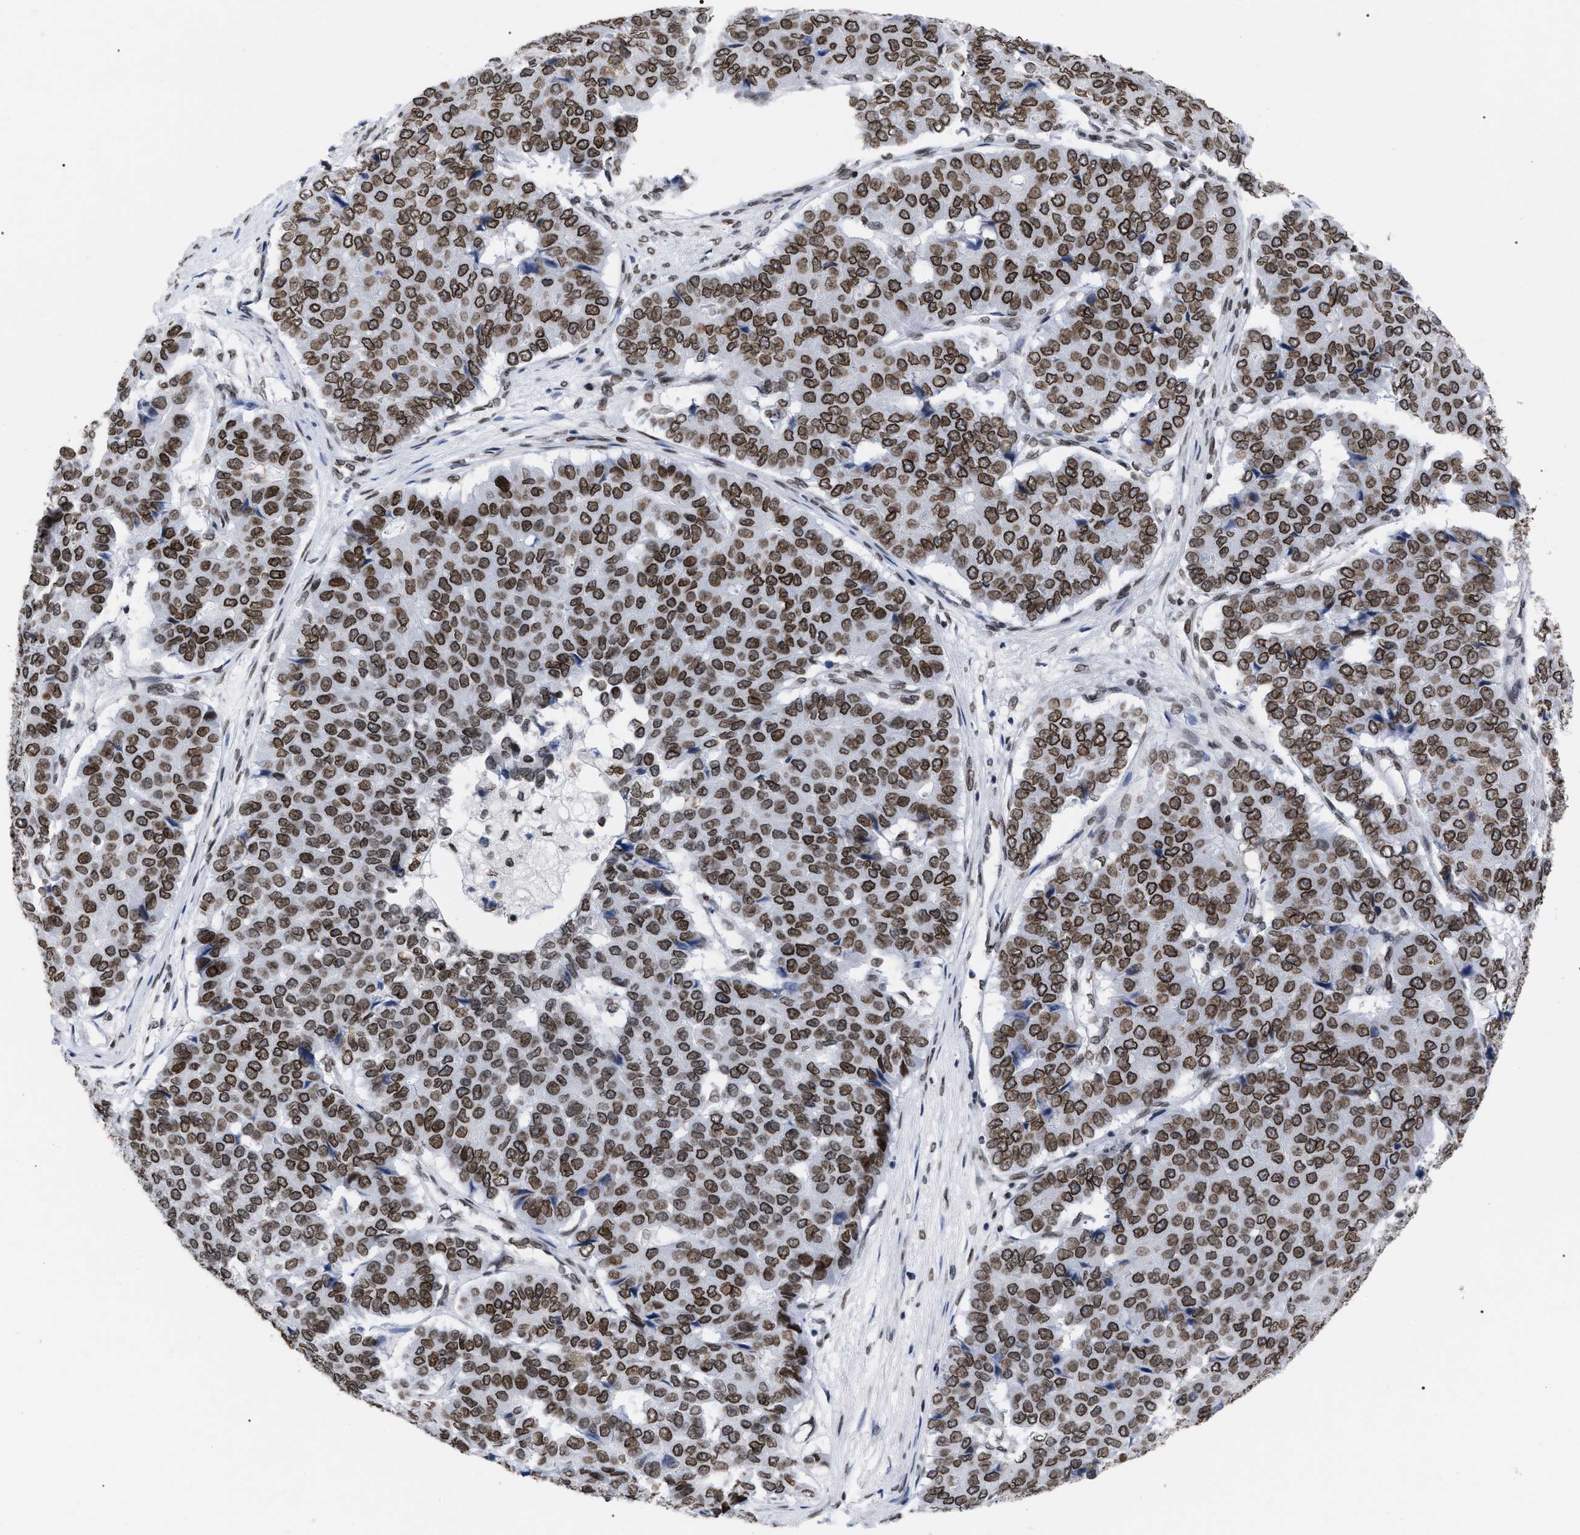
{"staining": {"intensity": "strong", "quantity": ">75%", "location": "cytoplasmic/membranous,nuclear"}, "tissue": "pancreatic cancer", "cell_type": "Tumor cells", "image_type": "cancer", "snomed": [{"axis": "morphology", "description": "Adenocarcinoma, NOS"}, {"axis": "topography", "description": "Pancreas"}], "caption": "Immunohistochemical staining of pancreatic cancer (adenocarcinoma) reveals high levels of strong cytoplasmic/membranous and nuclear protein positivity in approximately >75% of tumor cells. The staining was performed using DAB (3,3'-diaminobenzidine) to visualize the protein expression in brown, while the nuclei were stained in blue with hematoxylin (Magnification: 20x).", "gene": "TPR", "patient": {"sex": "male", "age": 50}}